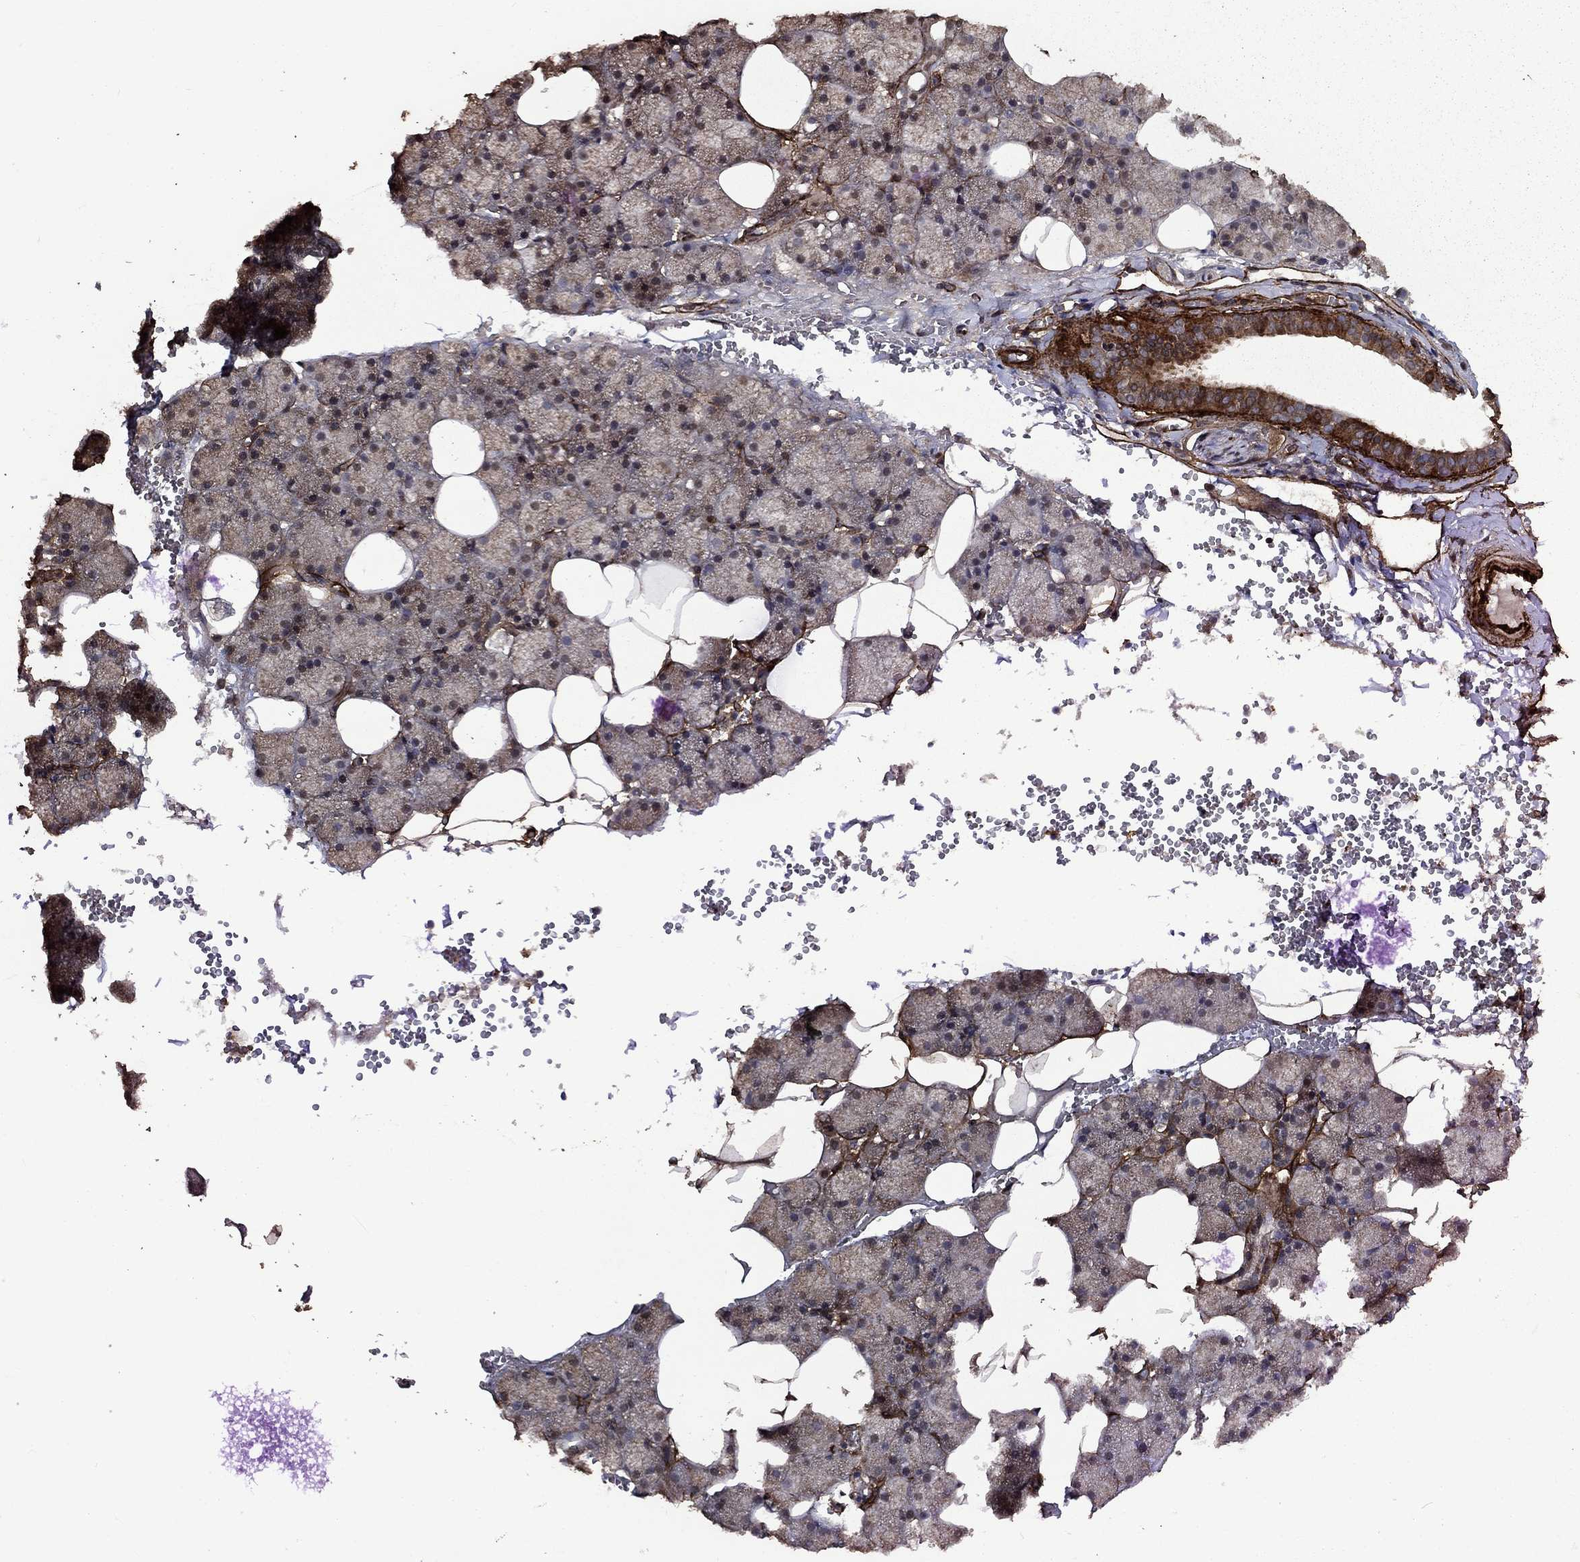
{"staining": {"intensity": "strong", "quantity": "<25%", "location": "cytoplasmic/membranous"}, "tissue": "salivary gland", "cell_type": "Glandular cells", "image_type": "normal", "snomed": [{"axis": "morphology", "description": "Normal tissue, NOS"}, {"axis": "topography", "description": "Salivary gland"}], "caption": "This is an image of immunohistochemistry staining of unremarkable salivary gland, which shows strong expression in the cytoplasmic/membranous of glandular cells.", "gene": "COL18A1", "patient": {"sex": "male", "age": 38}}